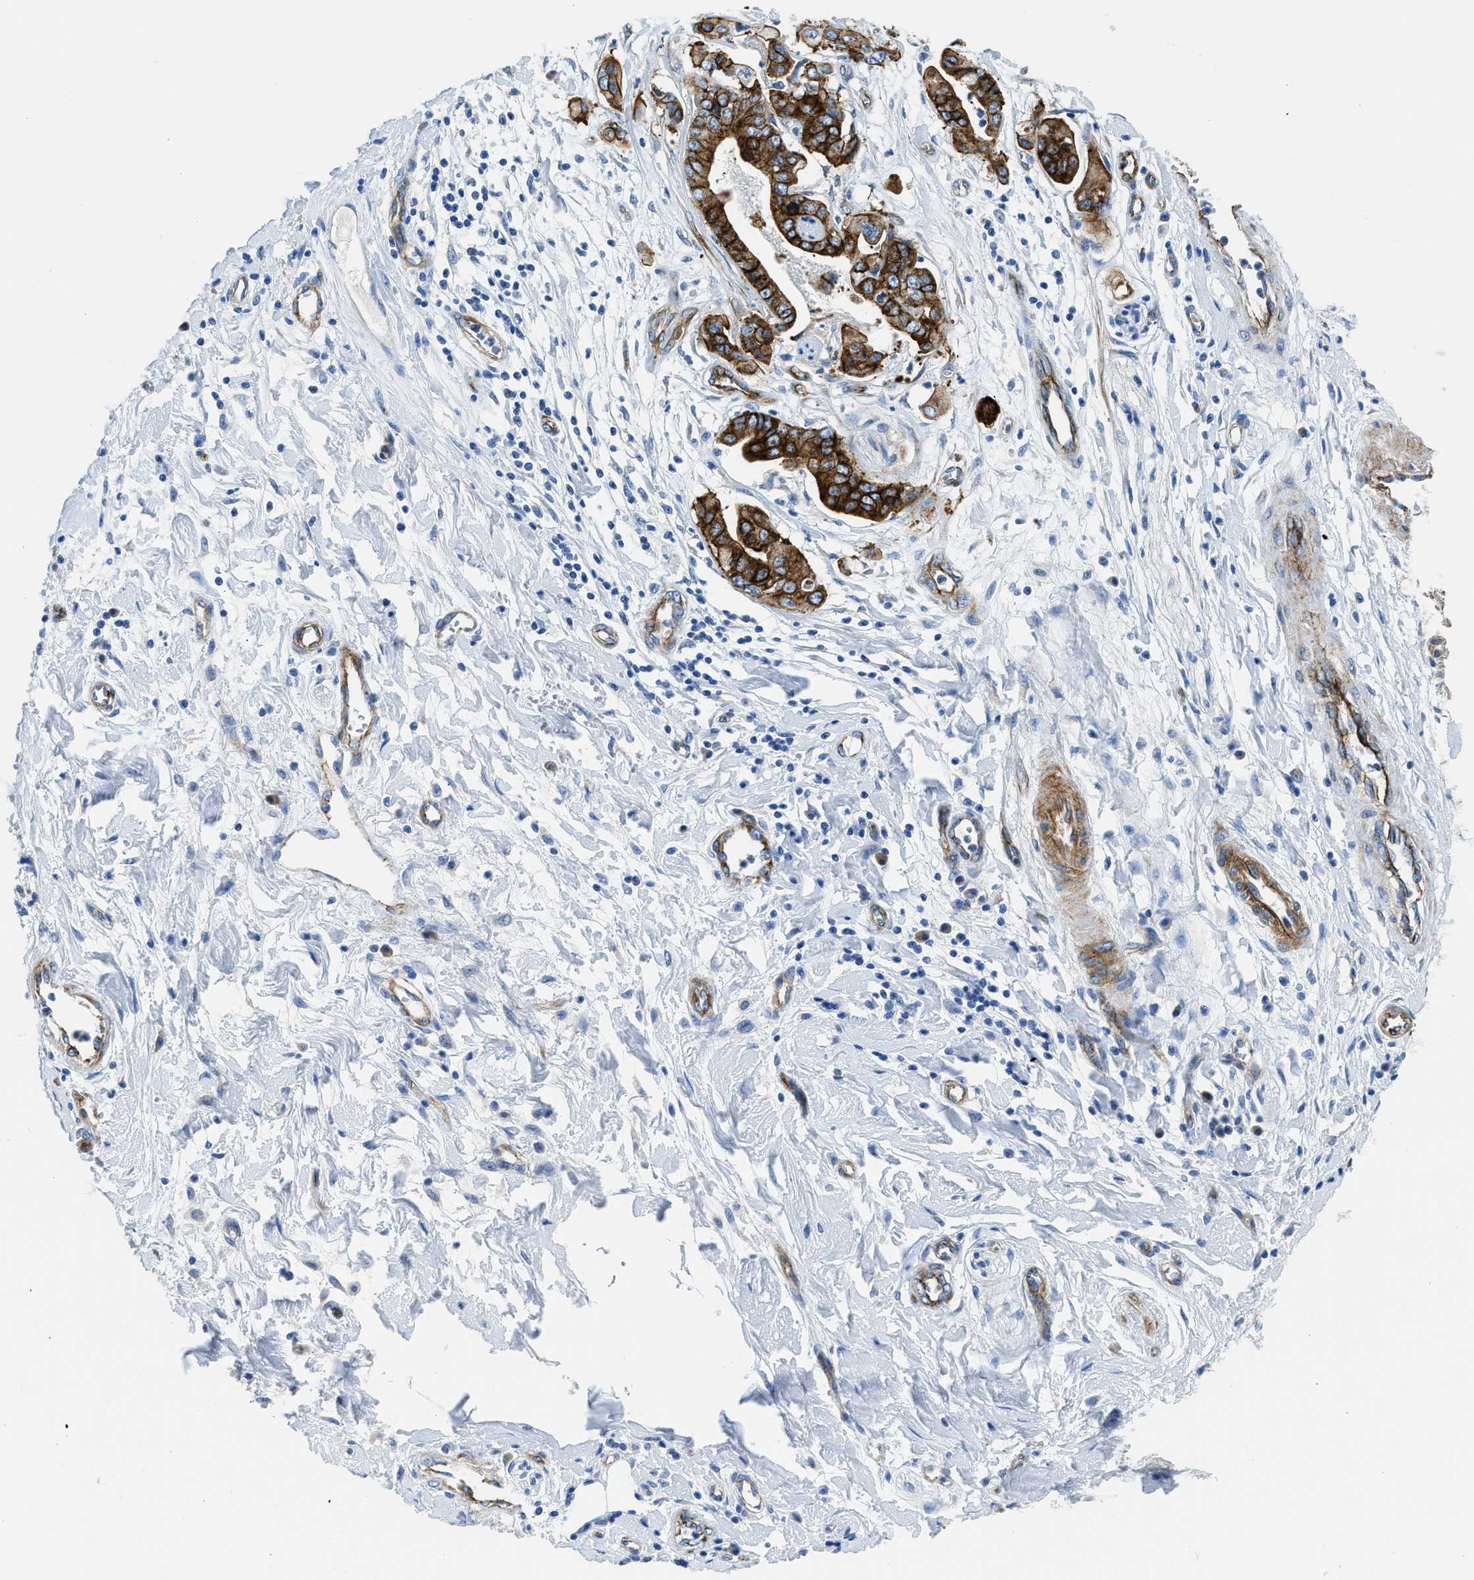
{"staining": {"intensity": "strong", "quantity": ">75%", "location": "cytoplasmic/membranous"}, "tissue": "pancreatic cancer", "cell_type": "Tumor cells", "image_type": "cancer", "snomed": [{"axis": "morphology", "description": "Adenocarcinoma, NOS"}, {"axis": "topography", "description": "Pancreas"}], "caption": "High-power microscopy captured an immunohistochemistry histopathology image of pancreatic adenocarcinoma, revealing strong cytoplasmic/membranous positivity in approximately >75% of tumor cells.", "gene": "CUTA", "patient": {"sex": "female", "age": 75}}